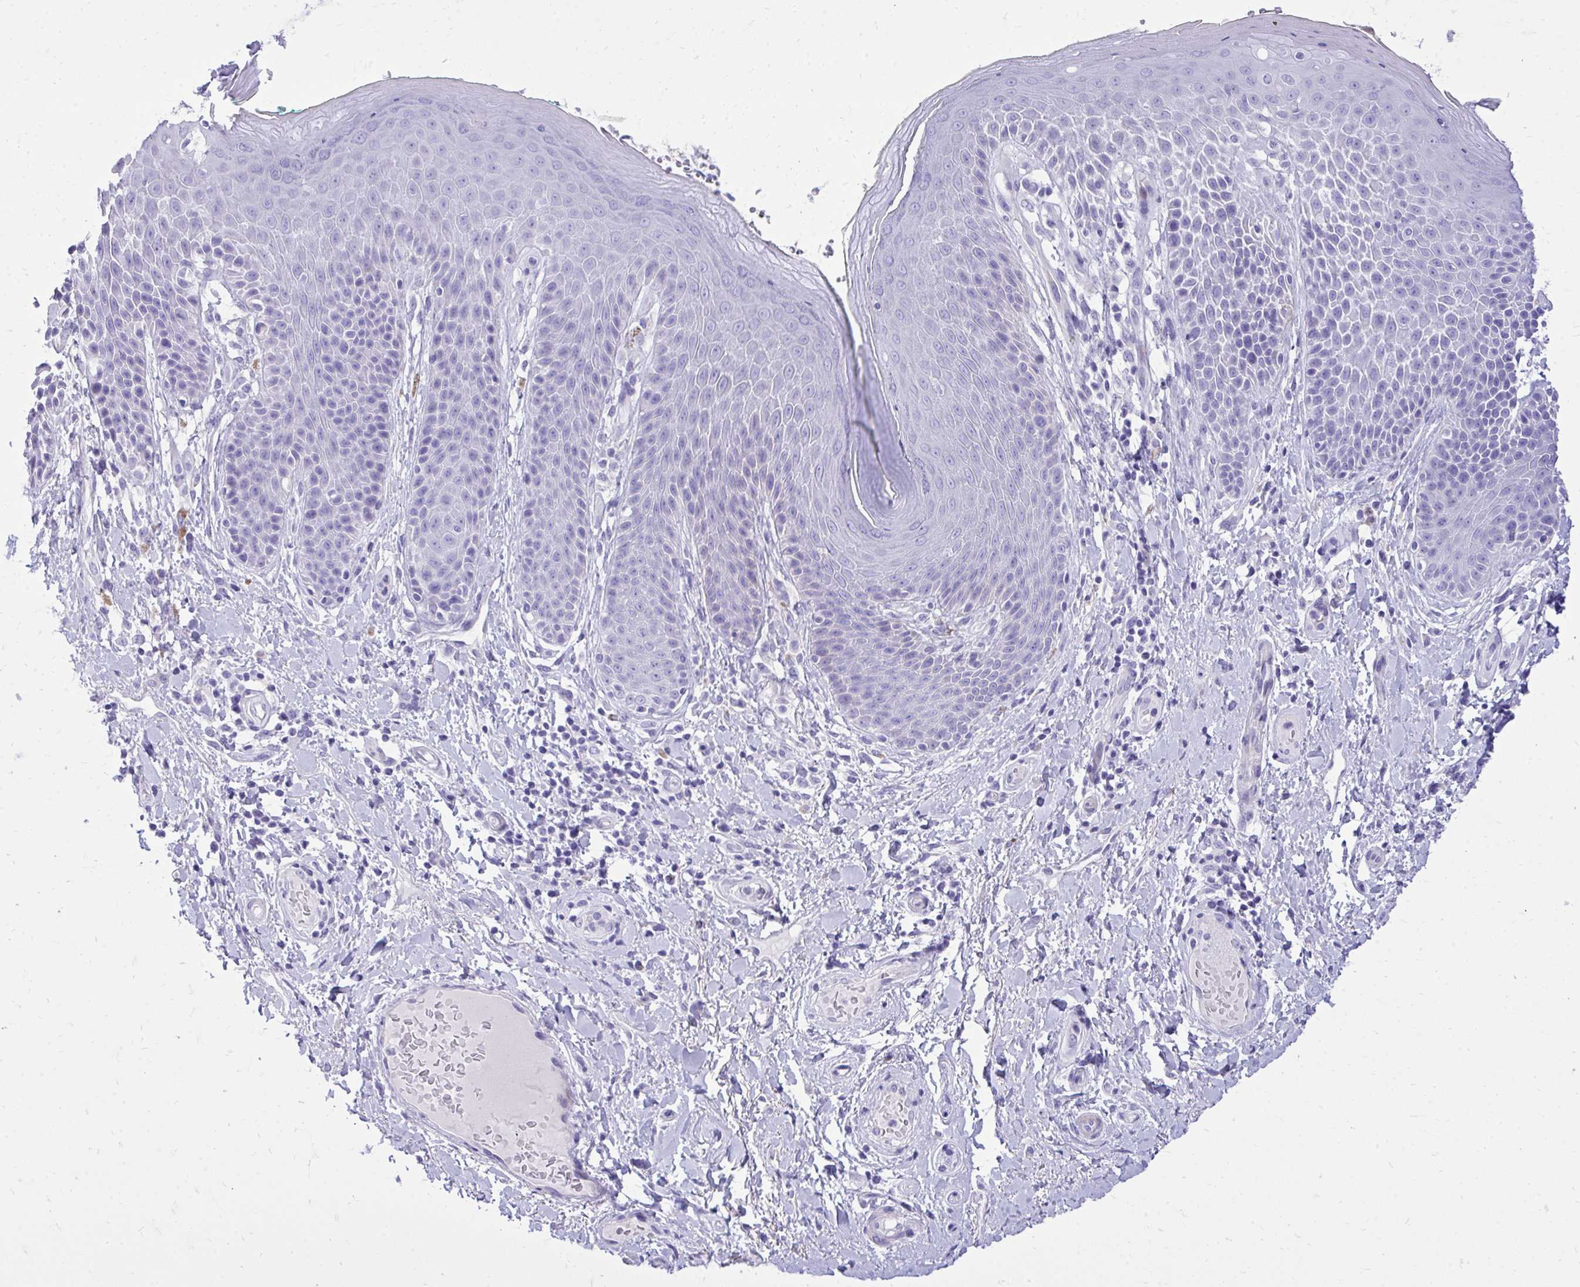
{"staining": {"intensity": "negative", "quantity": "none", "location": "none"}, "tissue": "skin", "cell_type": "Epidermal cells", "image_type": "normal", "snomed": [{"axis": "morphology", "description": "Normal tissue, NOS"}, {"axis": "topography", "description": "Anal"}, {"axis": "topography", "description": "Peripheral nerve tissue"}], "caption": "Image shows no protein positivity in epidermal cells of benign skin. The staining was performed using DAB (3,3'-diaminobenzidine) to visualize the protein expression in brown, while the nuclei were stained in blue with hematoxylin (Magnification: 20x).", "gene": "ANKDD1B", "patient": {"sex": "male", "age": 51}}